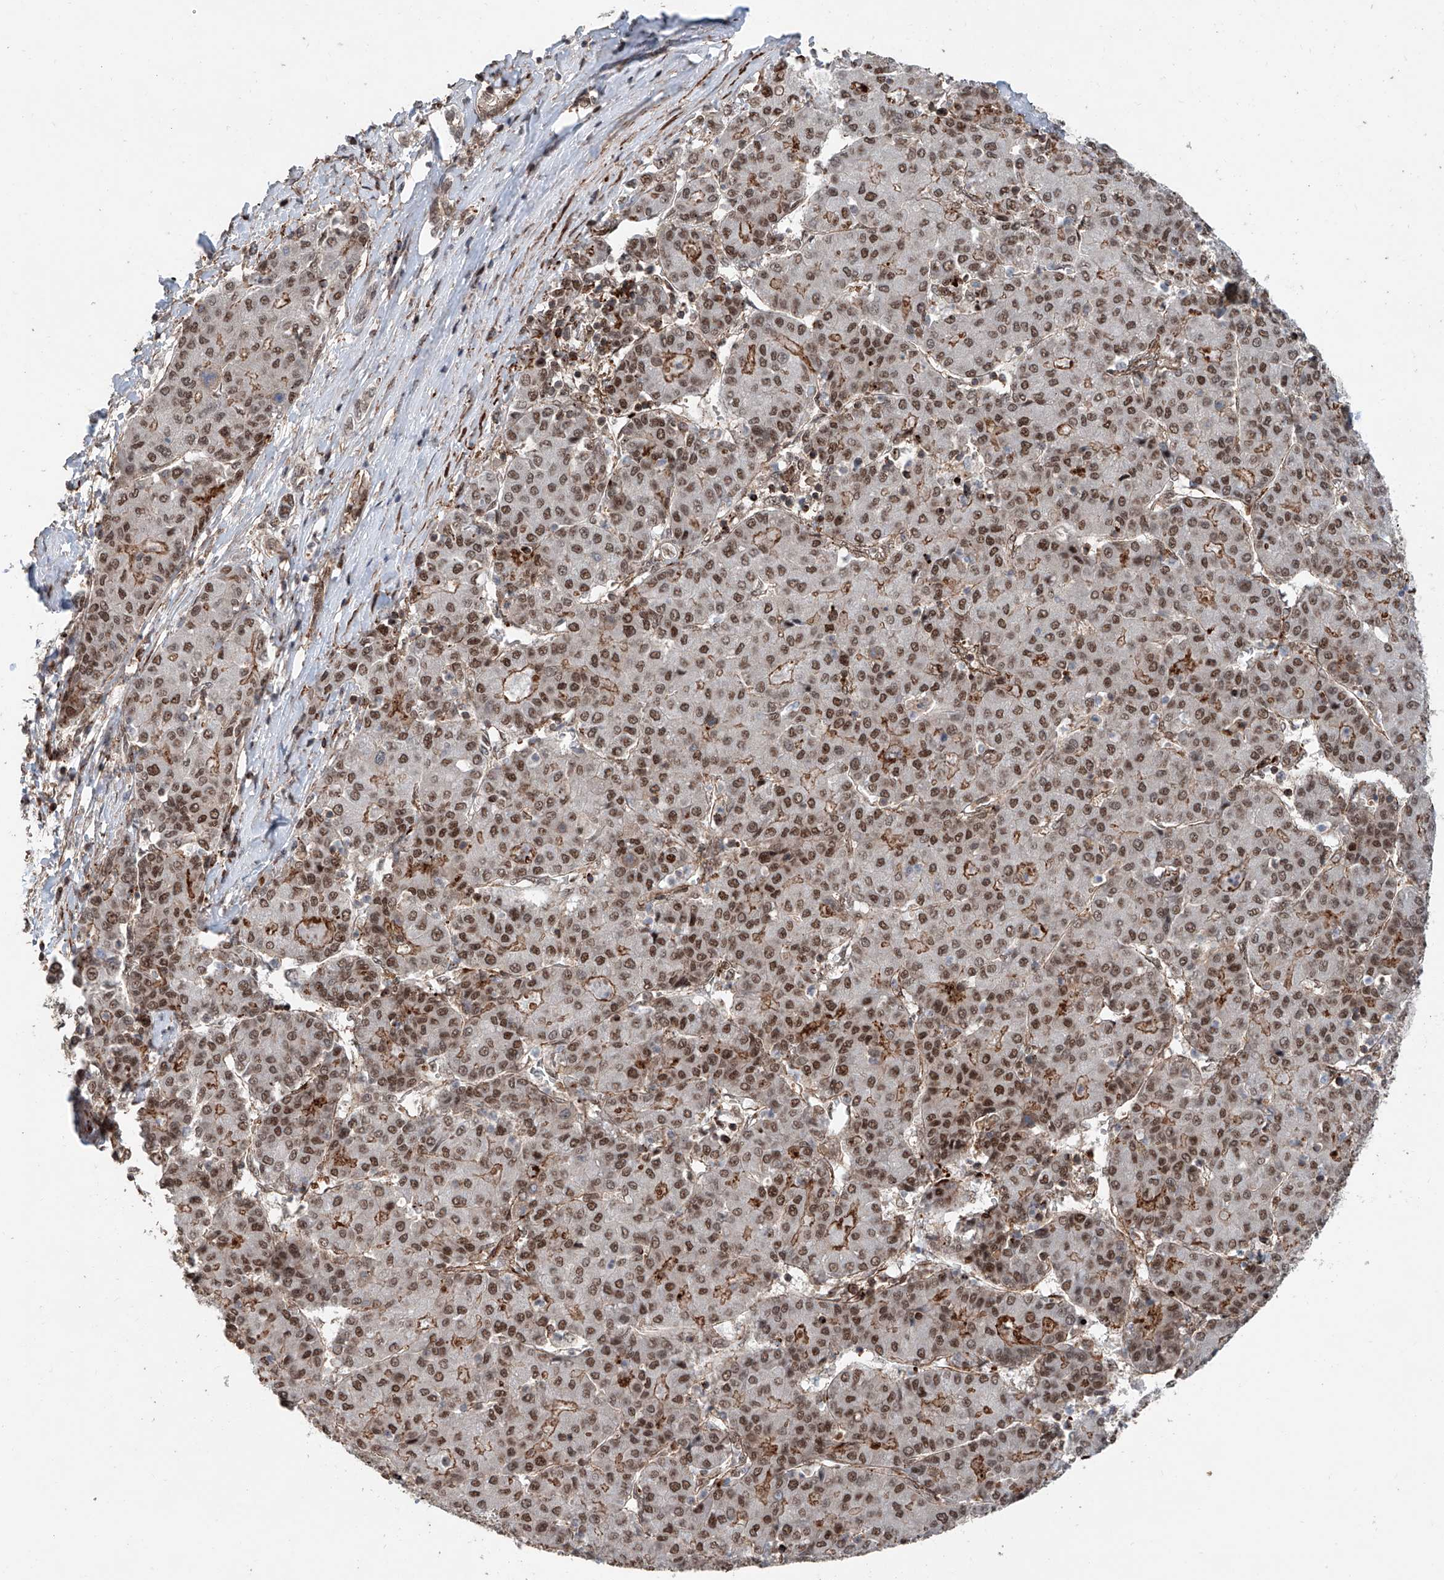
{"staining": {"intensity": "moderate", "quantity": ">75%", "location": "cytoplasmic/membranous,nuclear"}, "tissue": "liver cancer", "cell_type": "Tumor cells", "image_type": "cancer", "snomed": [{"axis": "morphology", "description": "Carcinoma, Hepatocellular, NOS"}, {"axis": "topography", "description": "Liver"}], "caption": "An image of liver cancer stained for a protein displays moderate cytoplasmic/membranous and nuclear brown staining in tumor cells.", "gene": "SDE2", "patient": {"sex": "male", "age": 65}}